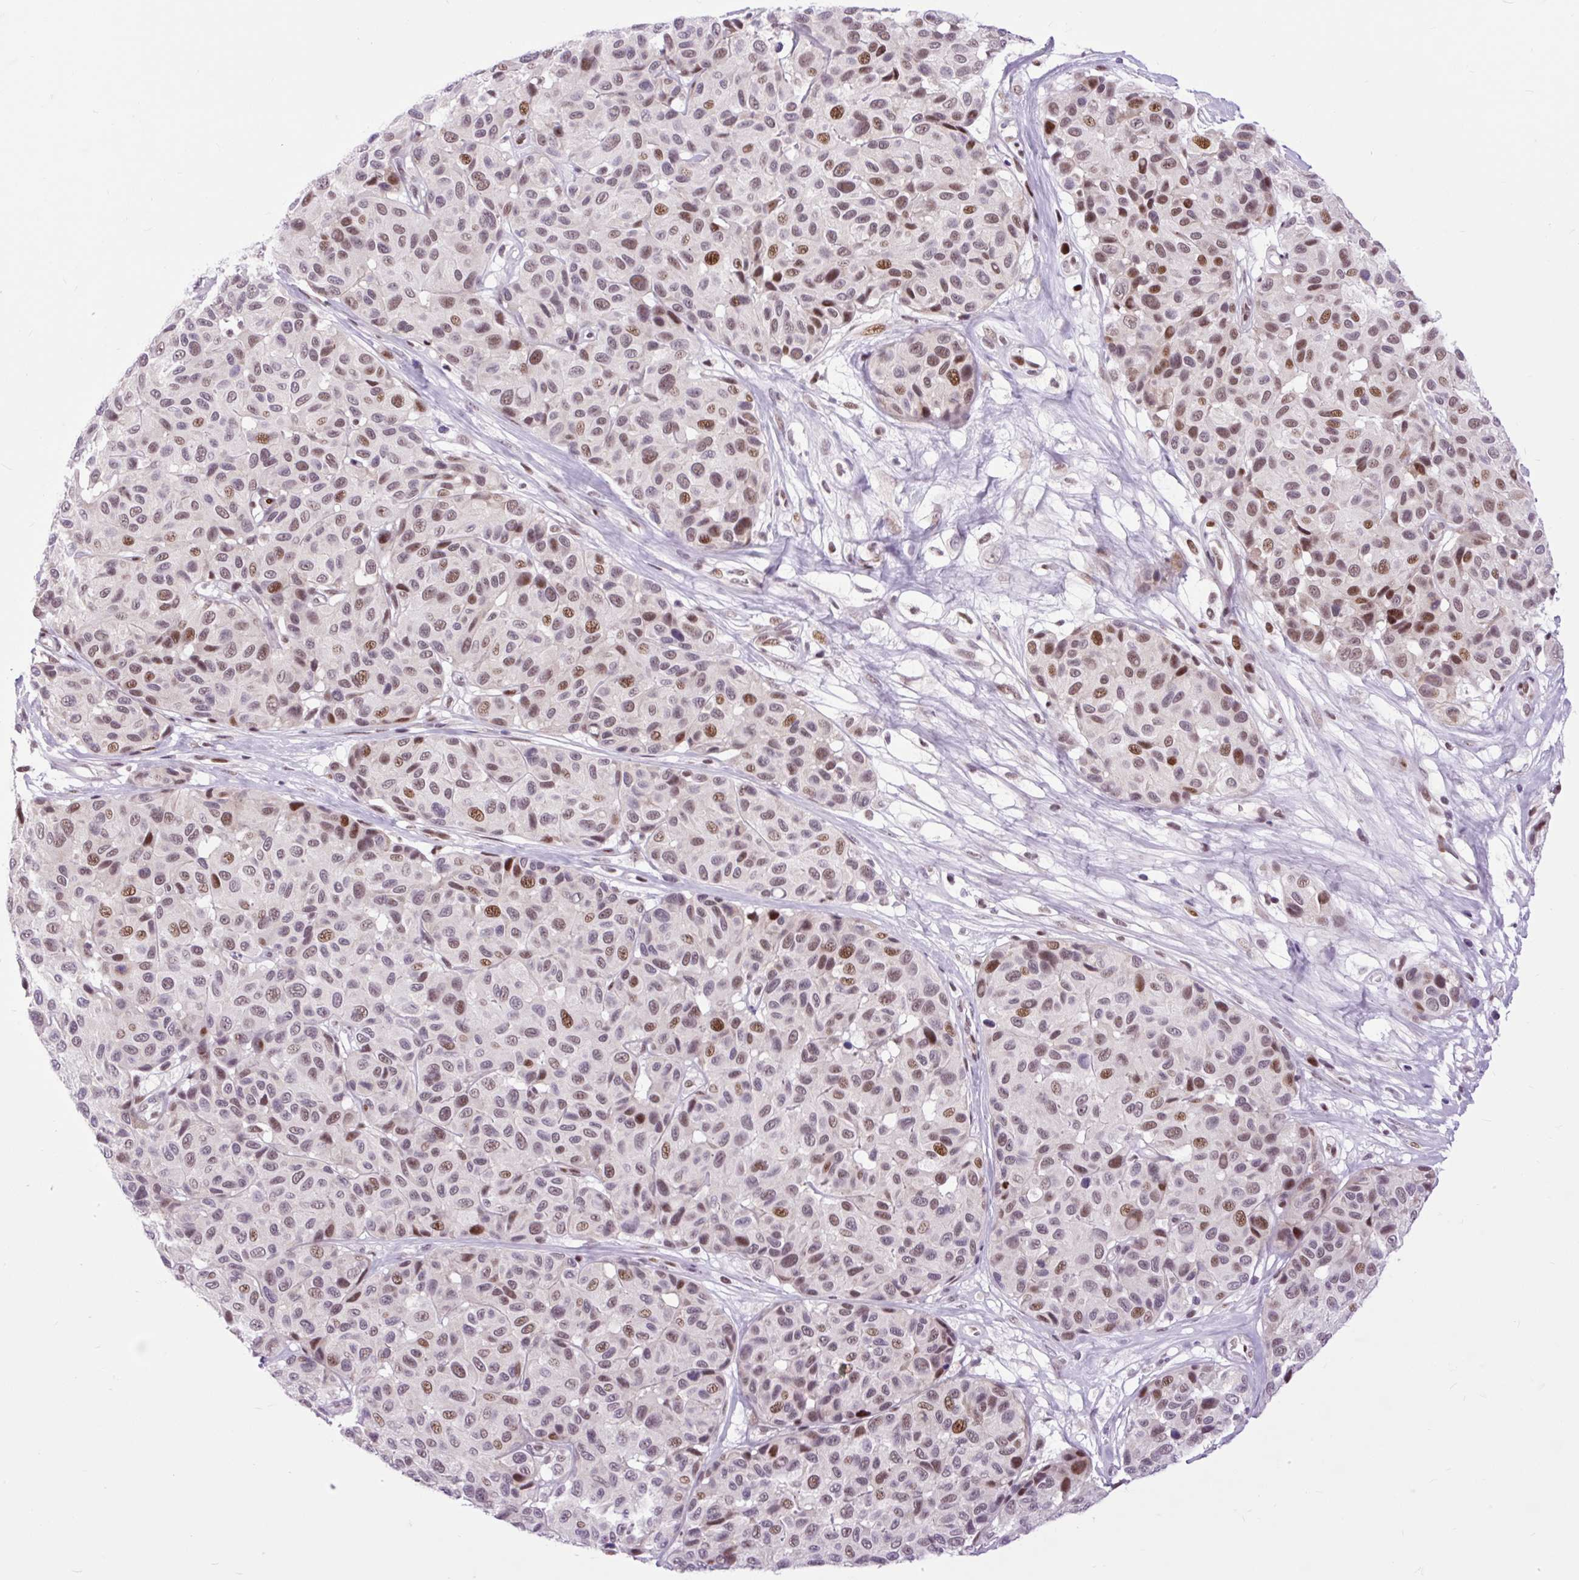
{"staining": {"intensity": "moderate", "quantity": ">75%", "location": "nuclear"}, "tissue": "melanoma", "cell_type": "Tumor cells", "image_type": "cancer", "snomed": [{"axis": "morphology", "description": "Malignant melanoma, NOS"}, {"axis": "topography", "description": "Skin"}], "caption": "High-magnification brightfield microscopy of malignant melanoma stained with DAB (brown) and counterstained with hematoxylin (blue). tumor cells exhibit moderate nuclear expression is seen in approximately>75% of cells.", "gene": "CLK2", "patient": {"sex": "female", "age": 66}}